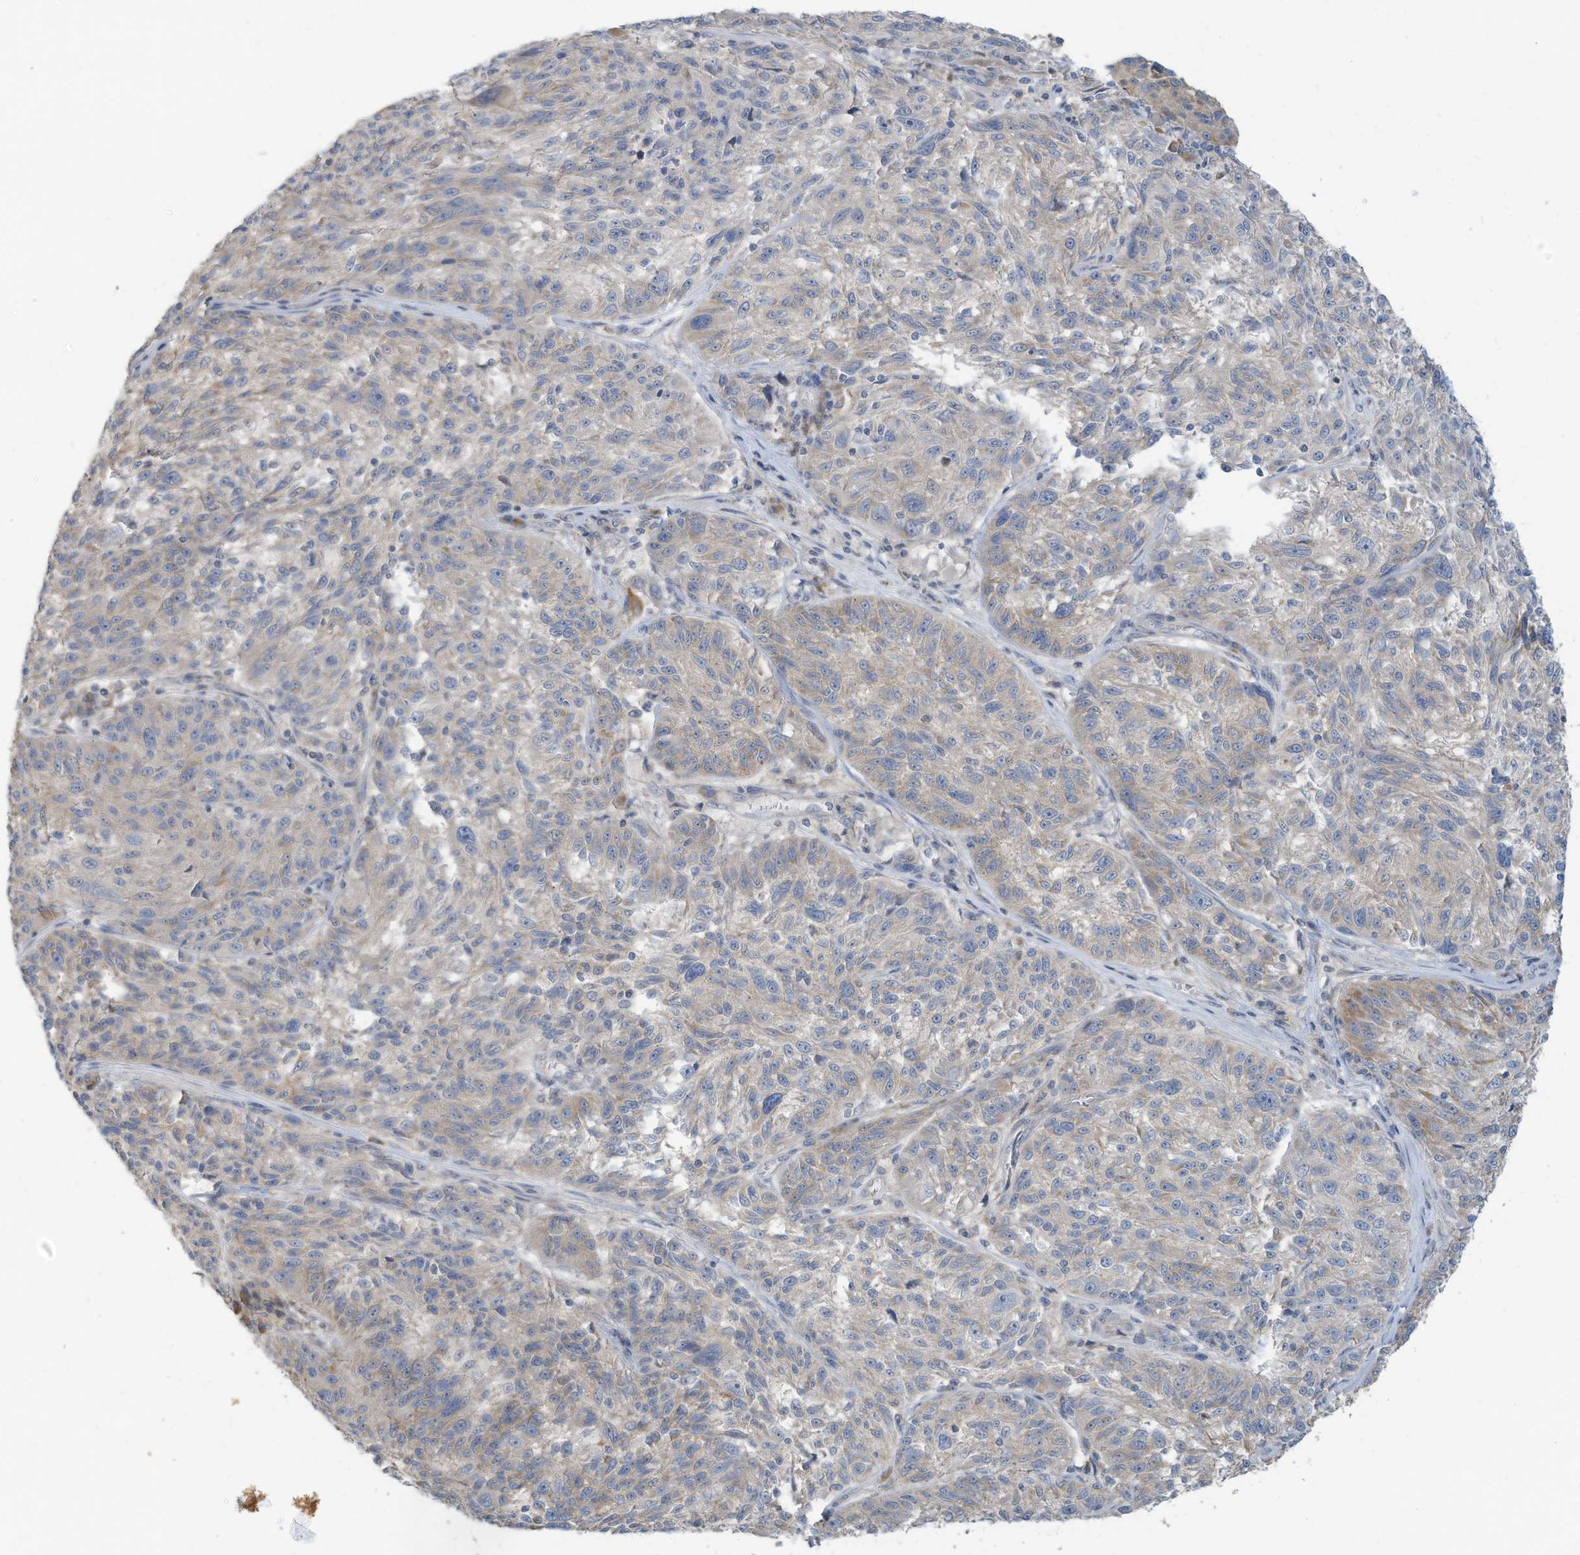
{"staining": {"intensity": "moderate", "quantity": "<25%", "location": "cytoplasmic/membranous"}, "tissue": "melanoma", "cell_type": "Tumor cells", "image_type": "cancer", "snomed": [{"axis": "morphology", "description": "Malignant melanoma, NOS"}, {"axis": "topography", "description": "Skin"}], "caption": "Protein expression by IHC demonstrates moderate cytoplasmic/membranous staining in about <25% of tumor cells in malignant melanoma. (Brightfield microscopy of DAB IHC at high magnification).", "gene": "GTPBP2", "patient": {"sex": "male", "age": 53}}